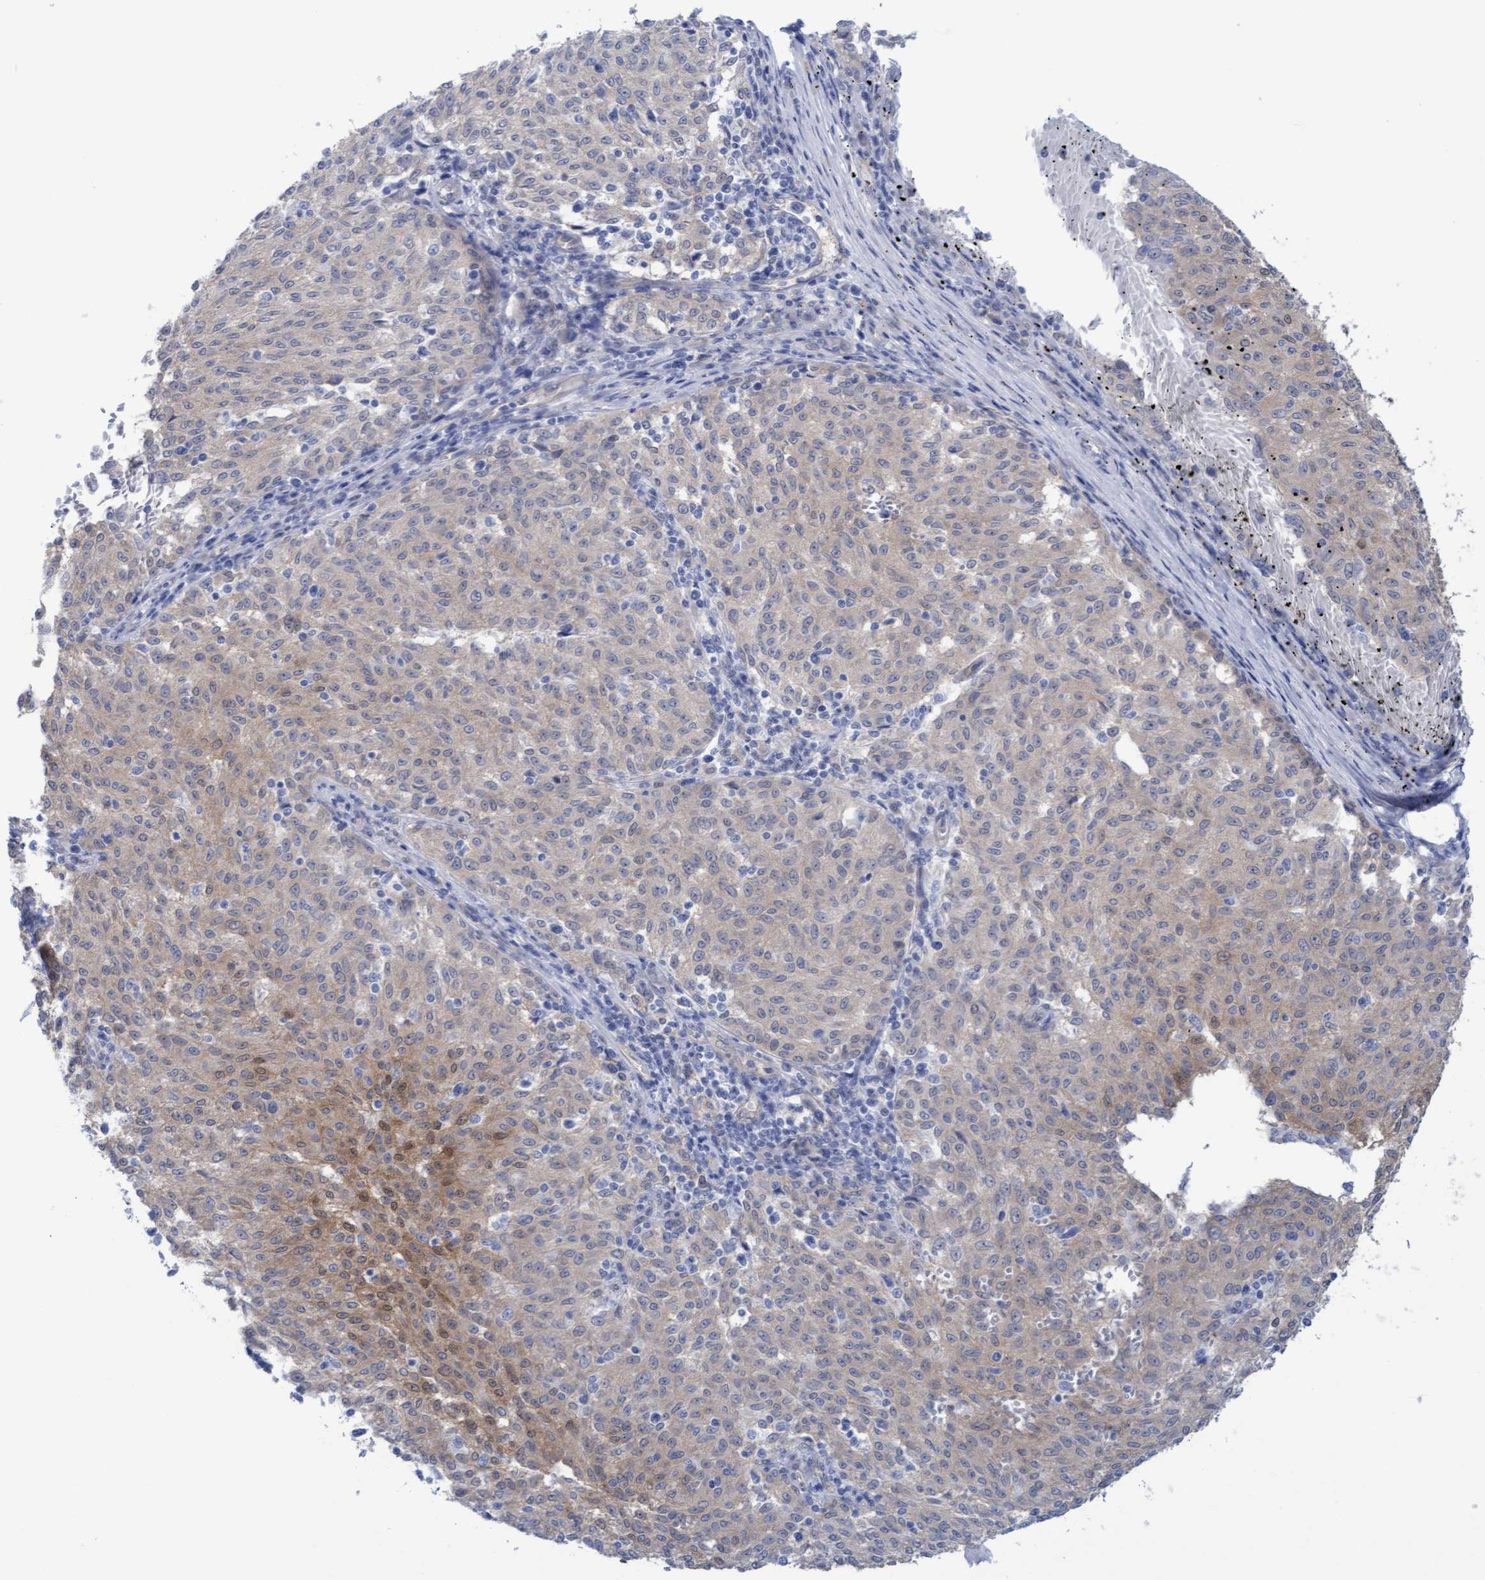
{"staining": {"intensity": "weak", "quantity": "25%-75%", "location": "cytoplasmic/membranous"}, "tissue": "melanoma", "cell_type": "Tumor cells", "image_type": "cancer", "snomed": [{"axis": "morphology", "description": "Malignant melanoma, NOS"}, {"axis": "topography", "description": "Skin"}], "caption": "Tumor cells demonstrate low levels of weak cytoplasmic/membranous expression in about 25%-75% of cells in malignant melanoma. (DAB = brown stain, brightfield microscopy at high magnification).", "gene": "STXBP1", "patient": {"sex": "female", "age": 72}}